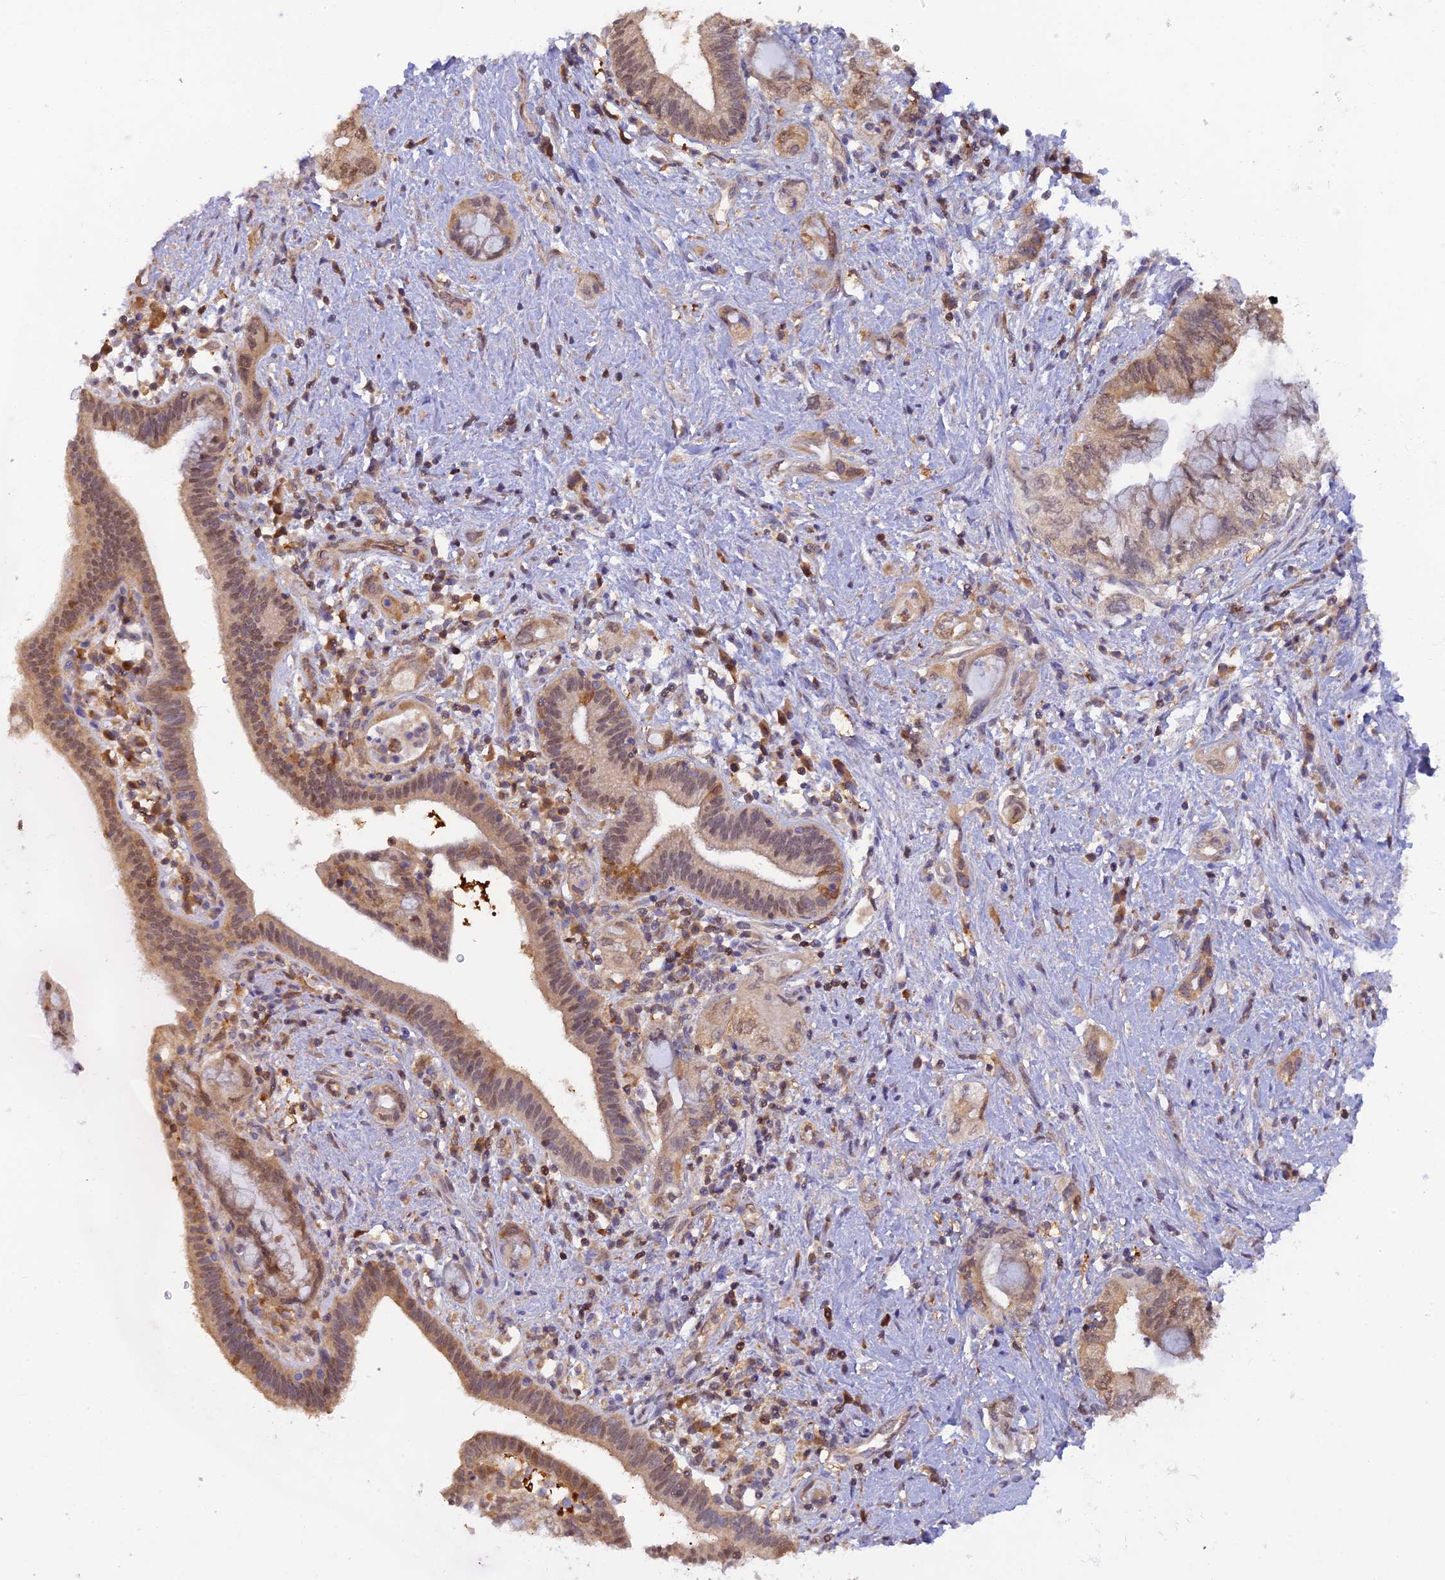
{"staining": {"intensity": "moderate", "quantity": ">75%", "location": "nuclear"}, "tissue": "pancreatic cancer", "cell_type": "Tumor cells", "image_type": "cancer", "snomed": [{"axis": "morphology", "description": "Adenocarcinoma, NOS"}, {"axis": "topography", "description": "Pancreas"}], "caption": "Human pancreatic cancer (adenocarcinoma) stained for a protein (brown) displays moderate nuclear positive positivity in approximately >75% of tumor cells.", "gene": "HINT1", "patient": {"sex": "female", "age": 73}}